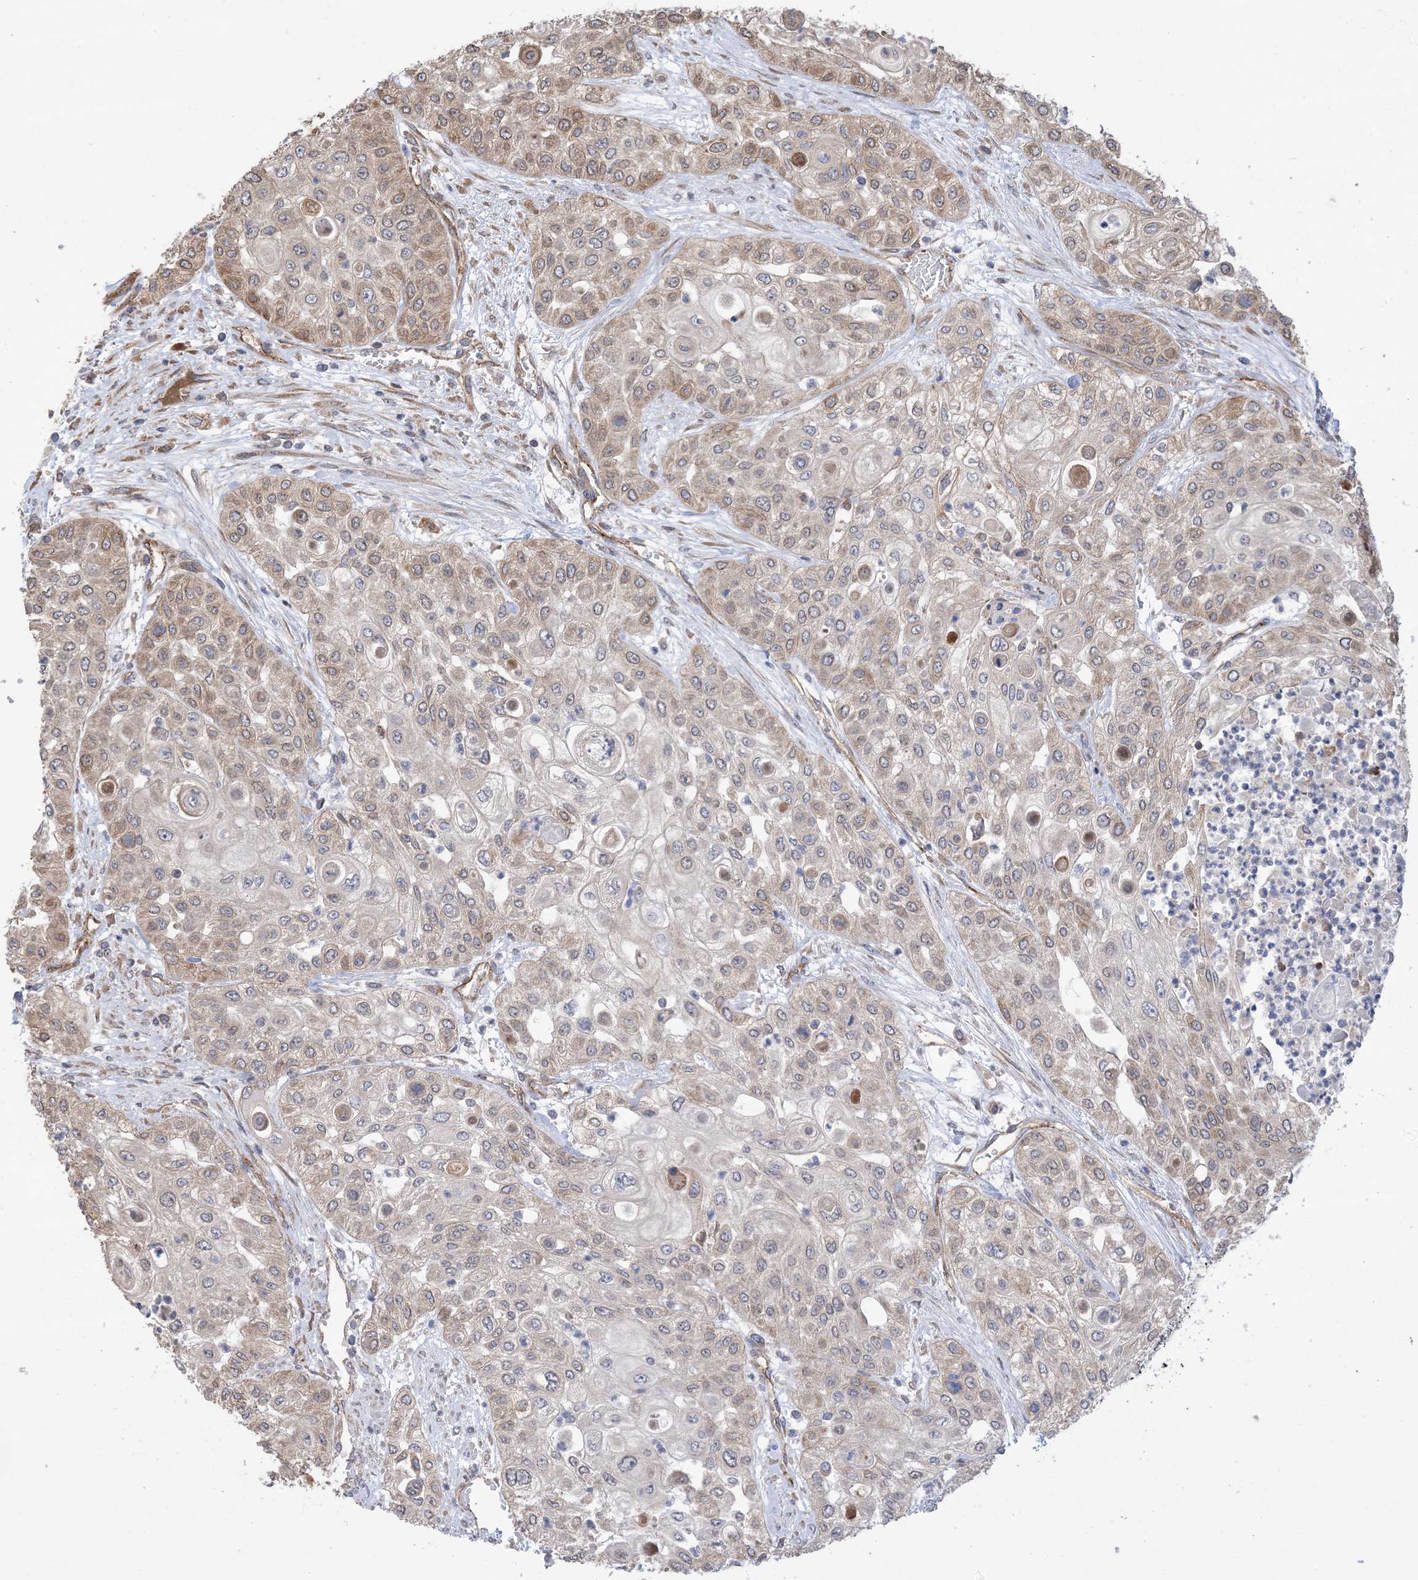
{"staining": {"intensity": "moderate", "quantity": "25%-75%", "location": "cytoplasmic/membranous"}, "tissue": "urothelial cancer", "cell_type": "Tumor cells", "image_type": "cancer", "snomed": [{"axis": "morphology", "description": "Urothelial carcinoma, High grade"}, {"axis": "topography", "description": "Urinary bladder"}], "caption": "Protein staining reveals moderate cytoplasmic/membranous staining in about 25%-75% of tumor cells in urothelial carcinoma (high-grade). (DAB IHC with brightfield microscopy, high magnification).", "gene": "CLEC16A", "patient": {"sex": "female", "age": 79}}